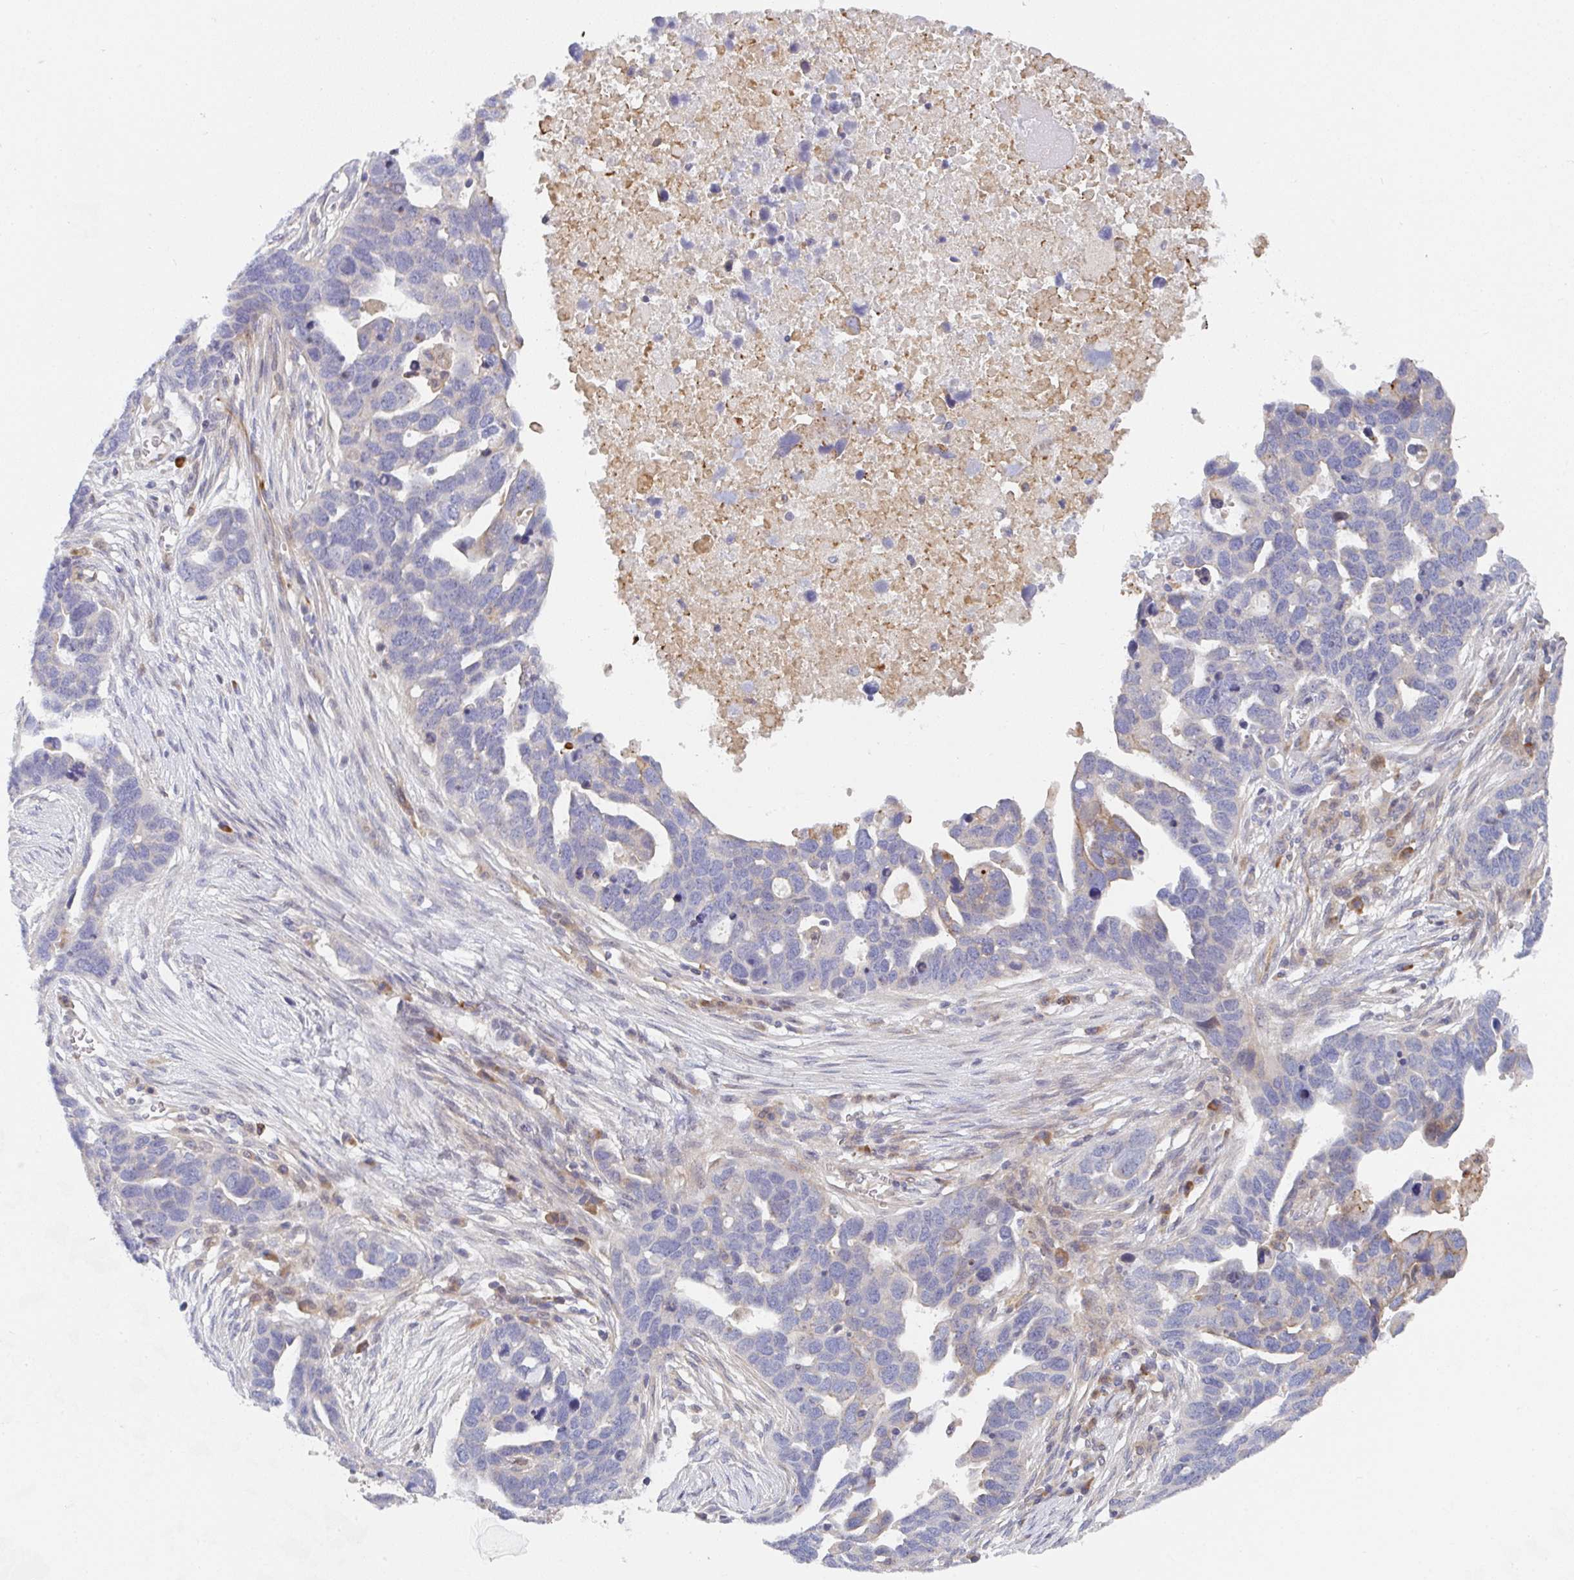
{"staining": {"intensity": "weak", "quantity": "<25%", "location": "cytoplasmic/membranous"}, "tissue": "ovarian cancer", "cell_type": "Tumor cells", "image_type": "cancer", "snomed": [{"axis": "morphology", "description": "Cystadenocarcinoma, serous, NOS"}, {"axis": "topography", "description": "Ovary"}], "caption": "This is an immunohistochemistry photomicrograph of human ovarian cancer (serous cystadenocarcinoma). There is no positivity in tumor cells.", "gene": "KLHL33", "patient": {"sex": "female", "age": 54}}